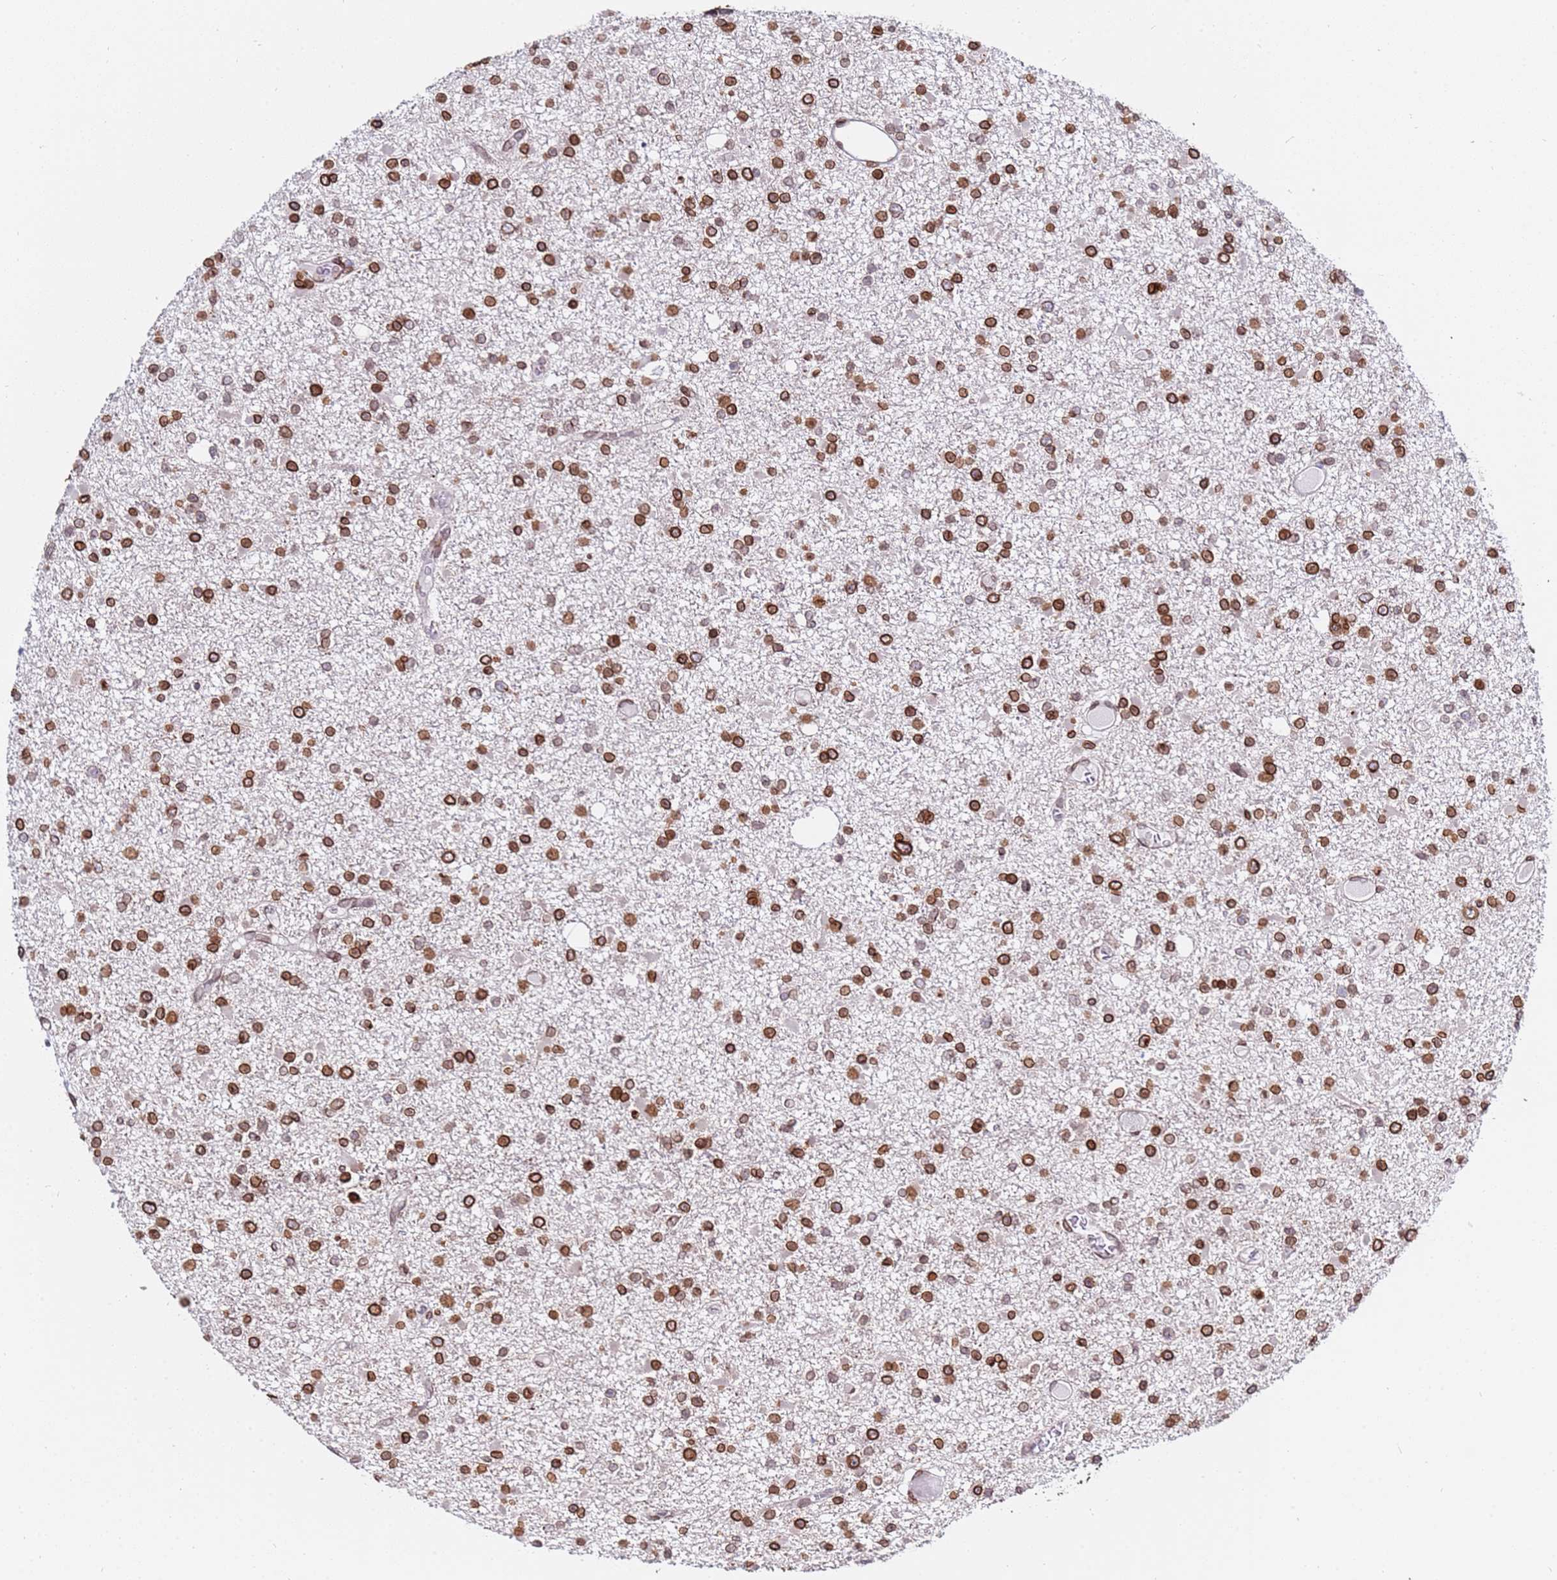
{"staining": {"intensity": "moderate", "quantity": ">75%", "location": "cytoplasmic/membranous,nuclear"}, "tissue": "glioma", "cell_type": "Tumor cells", "image_type": "cancer", "snomed": [{"axis": "morphology", "description": "Glioma, malignant, Low grade"}, {"axis": "topography", "description": "Brain"}], "caption": "Immunohistochemical staining of glioma shows moderate cytoplasmic/membranous and nuclear protein positivity in approximately >75% of tumor cells.", "gene": "TOR1AIP1", "patient": {"sex": "female", "age": 22}}